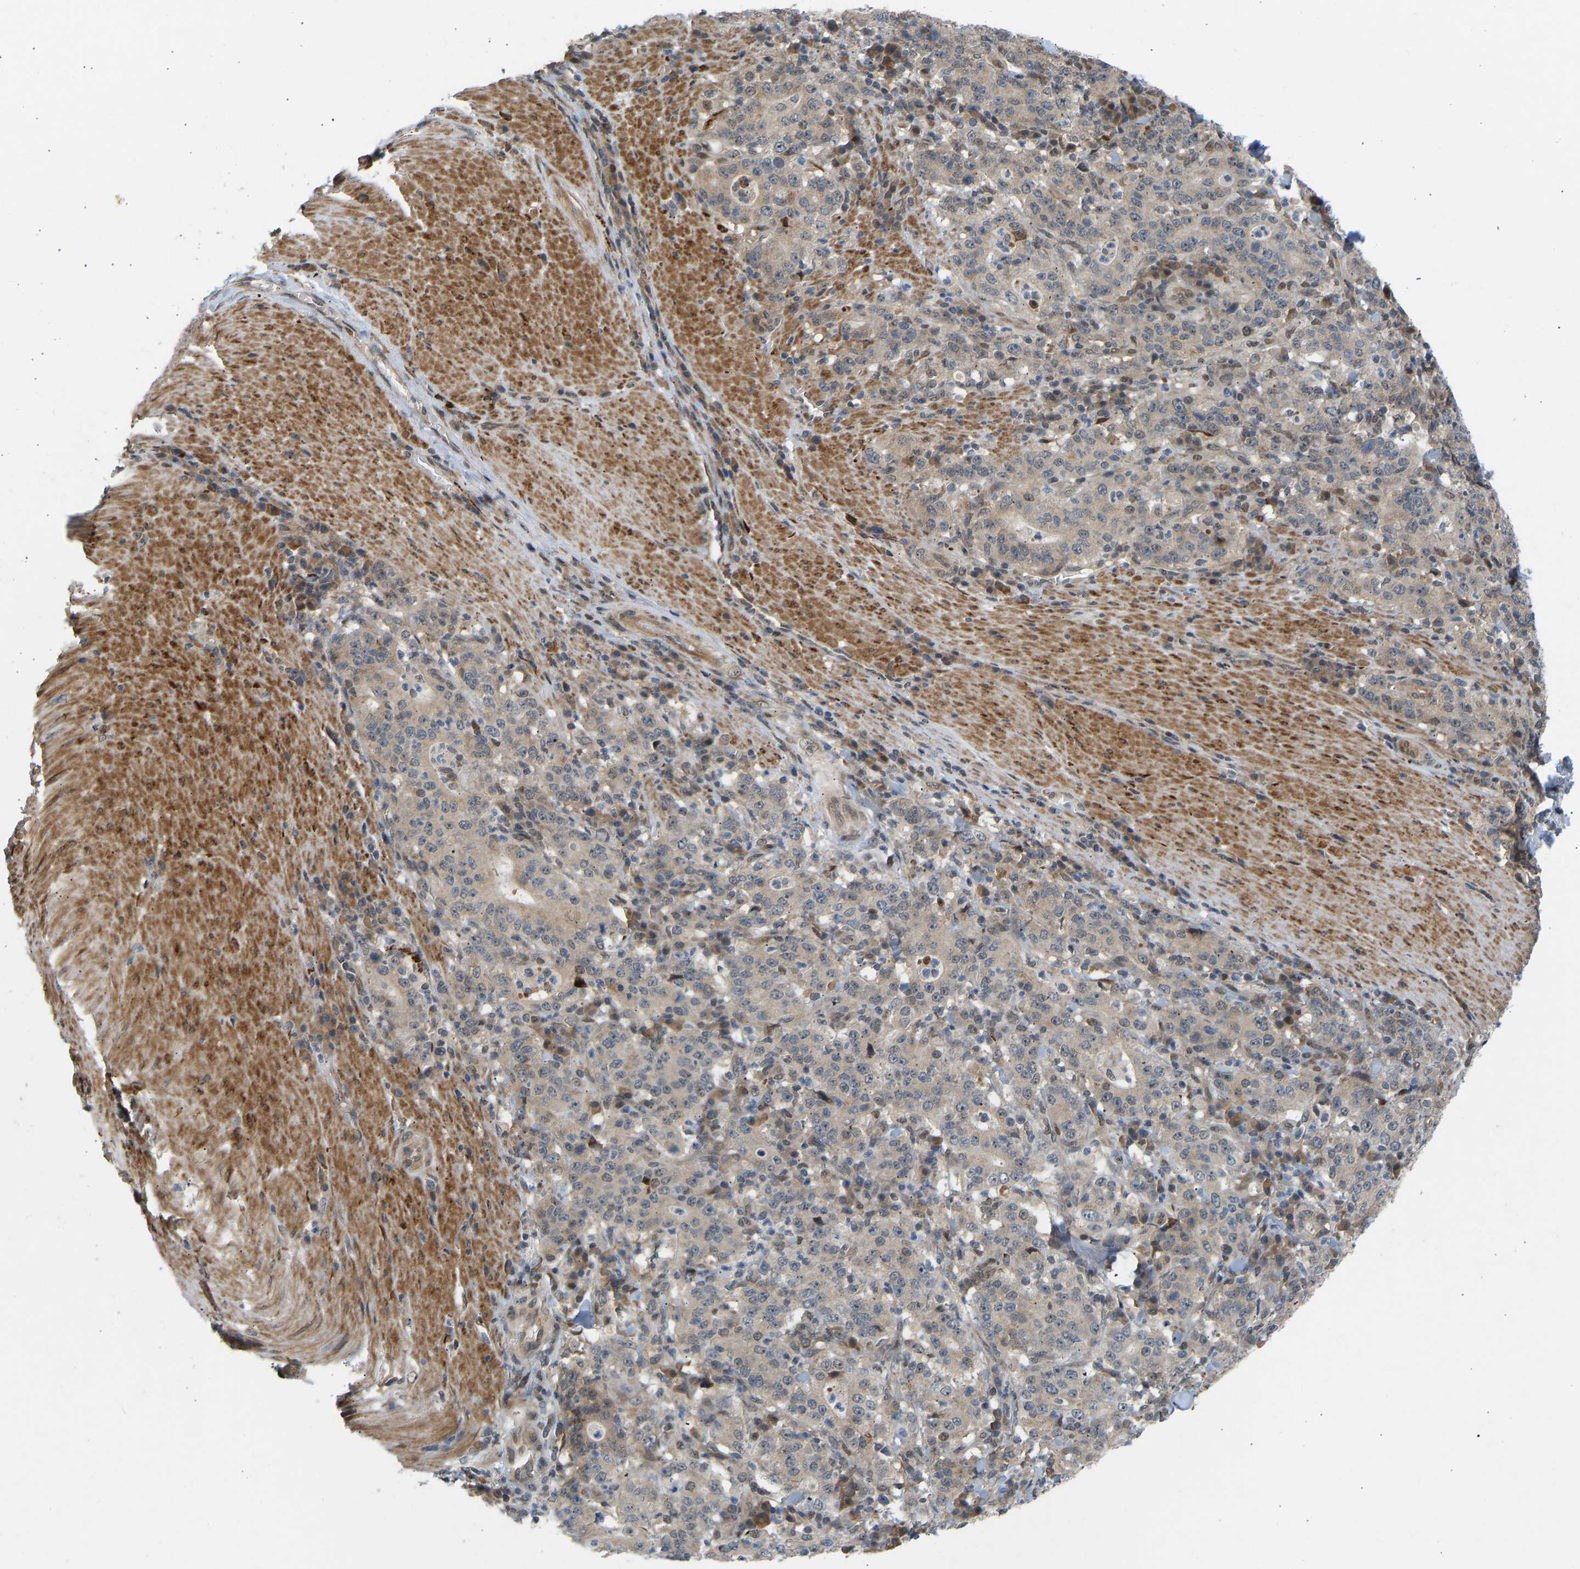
{"staining": {"intensity": "negative", "quantity": "none", "location": "none"}, "tissue": "stomach cancer", "cell_type": "Tumor cells", "image_type": "cancer", "snomed": [{"axis": "morphology", "description": "Normal tissue, NOS"}, {"axis": "morphology", "description": "Adenocarcinoma, NOS"}, {"axis": "topography", "description": "Stomach, upper"}, {"axis": "topography", "description": "Stomach"}], "caption": "Human stomach cancer stained for a protein using IHC demonstrates no staining in tumor cells.", "gene": "BAG1", "patient": {"sex": "male", "age": 59}}